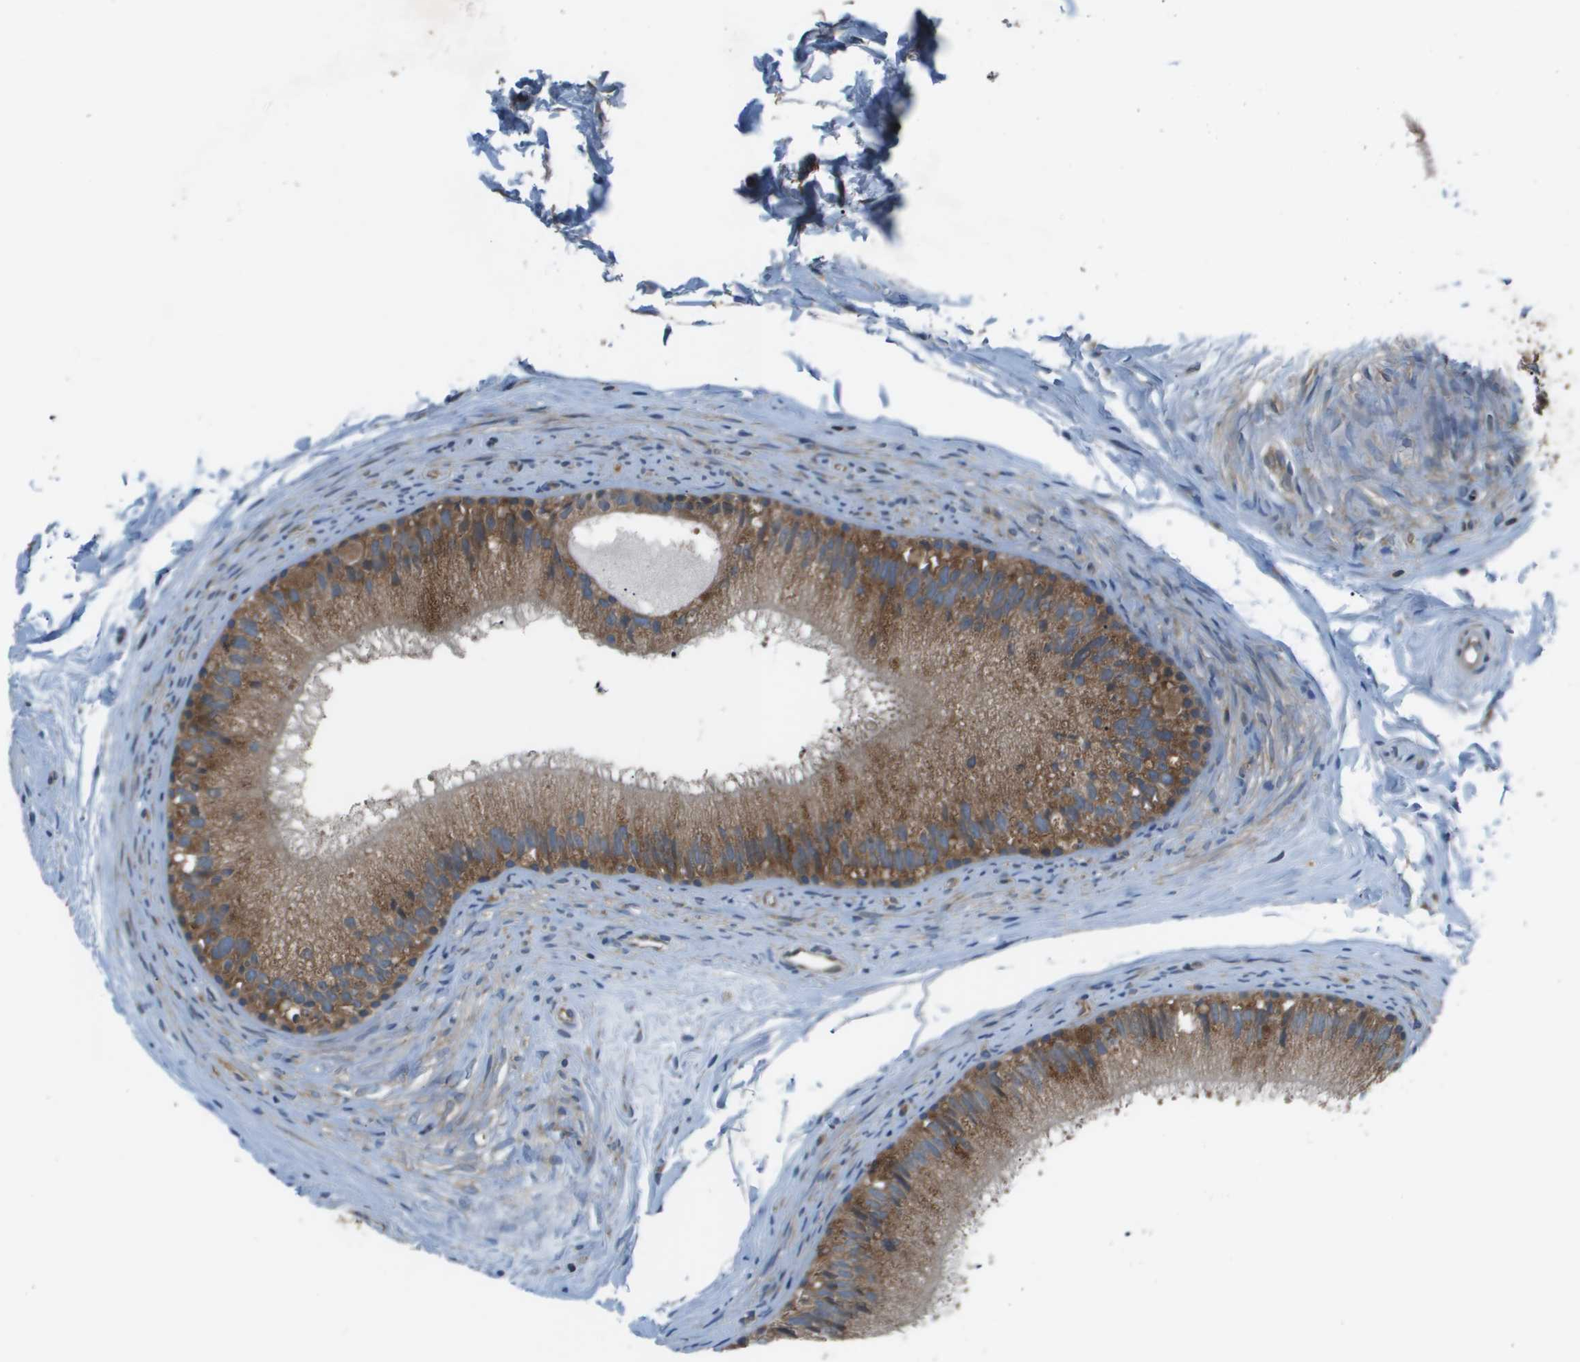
{"staining": {"intensity": "moderate", "quantity": ">75%", "location": "cytoplasmic/membranous"}, "tissue": "epididymis", "cell_type": "Glandular cells", "image_type": "normal", "snomed": [{"axis": "morphology", "description": "Normal tissue, NOS"}, {"axis": "topography", "description": "Epididymis"}], "caption": "Immunohistochemical staining of normal epididymis shows medium levels of moderate cytoplasmic/membranous positivity in approximately >75% of glandular cells. Ihc stains the protein in brown and the nuclei are stained blue.", "gene": "EIF3B", "patient": {"sex": "male", "age": 56}}